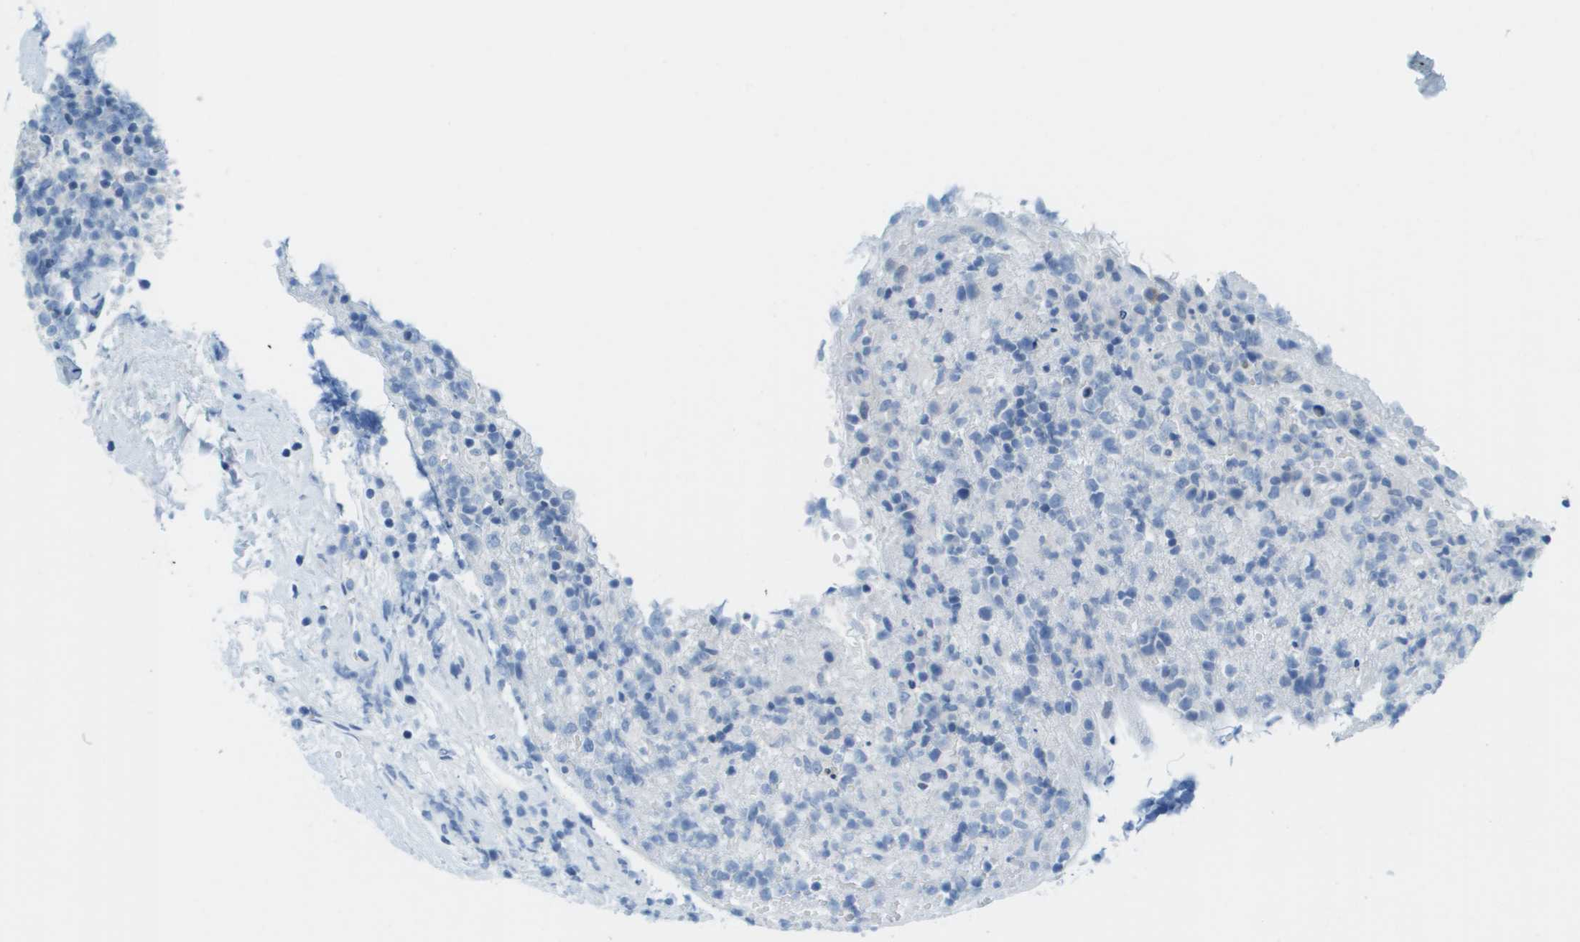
{"staining": {"intensity": "negative", "quantity": "none", "location": "none"}, "tissue": "lymphoma", "cell_type": "Tumor cells", "image_type": "cancer", "snomed": [{"axis": "morphology", "description": "Malignant lymphoma, non-Hodgkin's type, High grade"}, {"axis": "topography", "description": "Lymph node"}], "caption": "This photomicrograph is of lymphoma stained with immunohistochemistry (IHC) to label a protein in brown with the nuclei are counter-stained blue. There is no staining in tumor cells. (DAB (3,3'-diaminobenzidine) immunohistochemistry (IHC) visualized using brightfield microscopy, high magnification).", "gene": "CDHR2", "patient": {"sex": "female", "age": 76}}